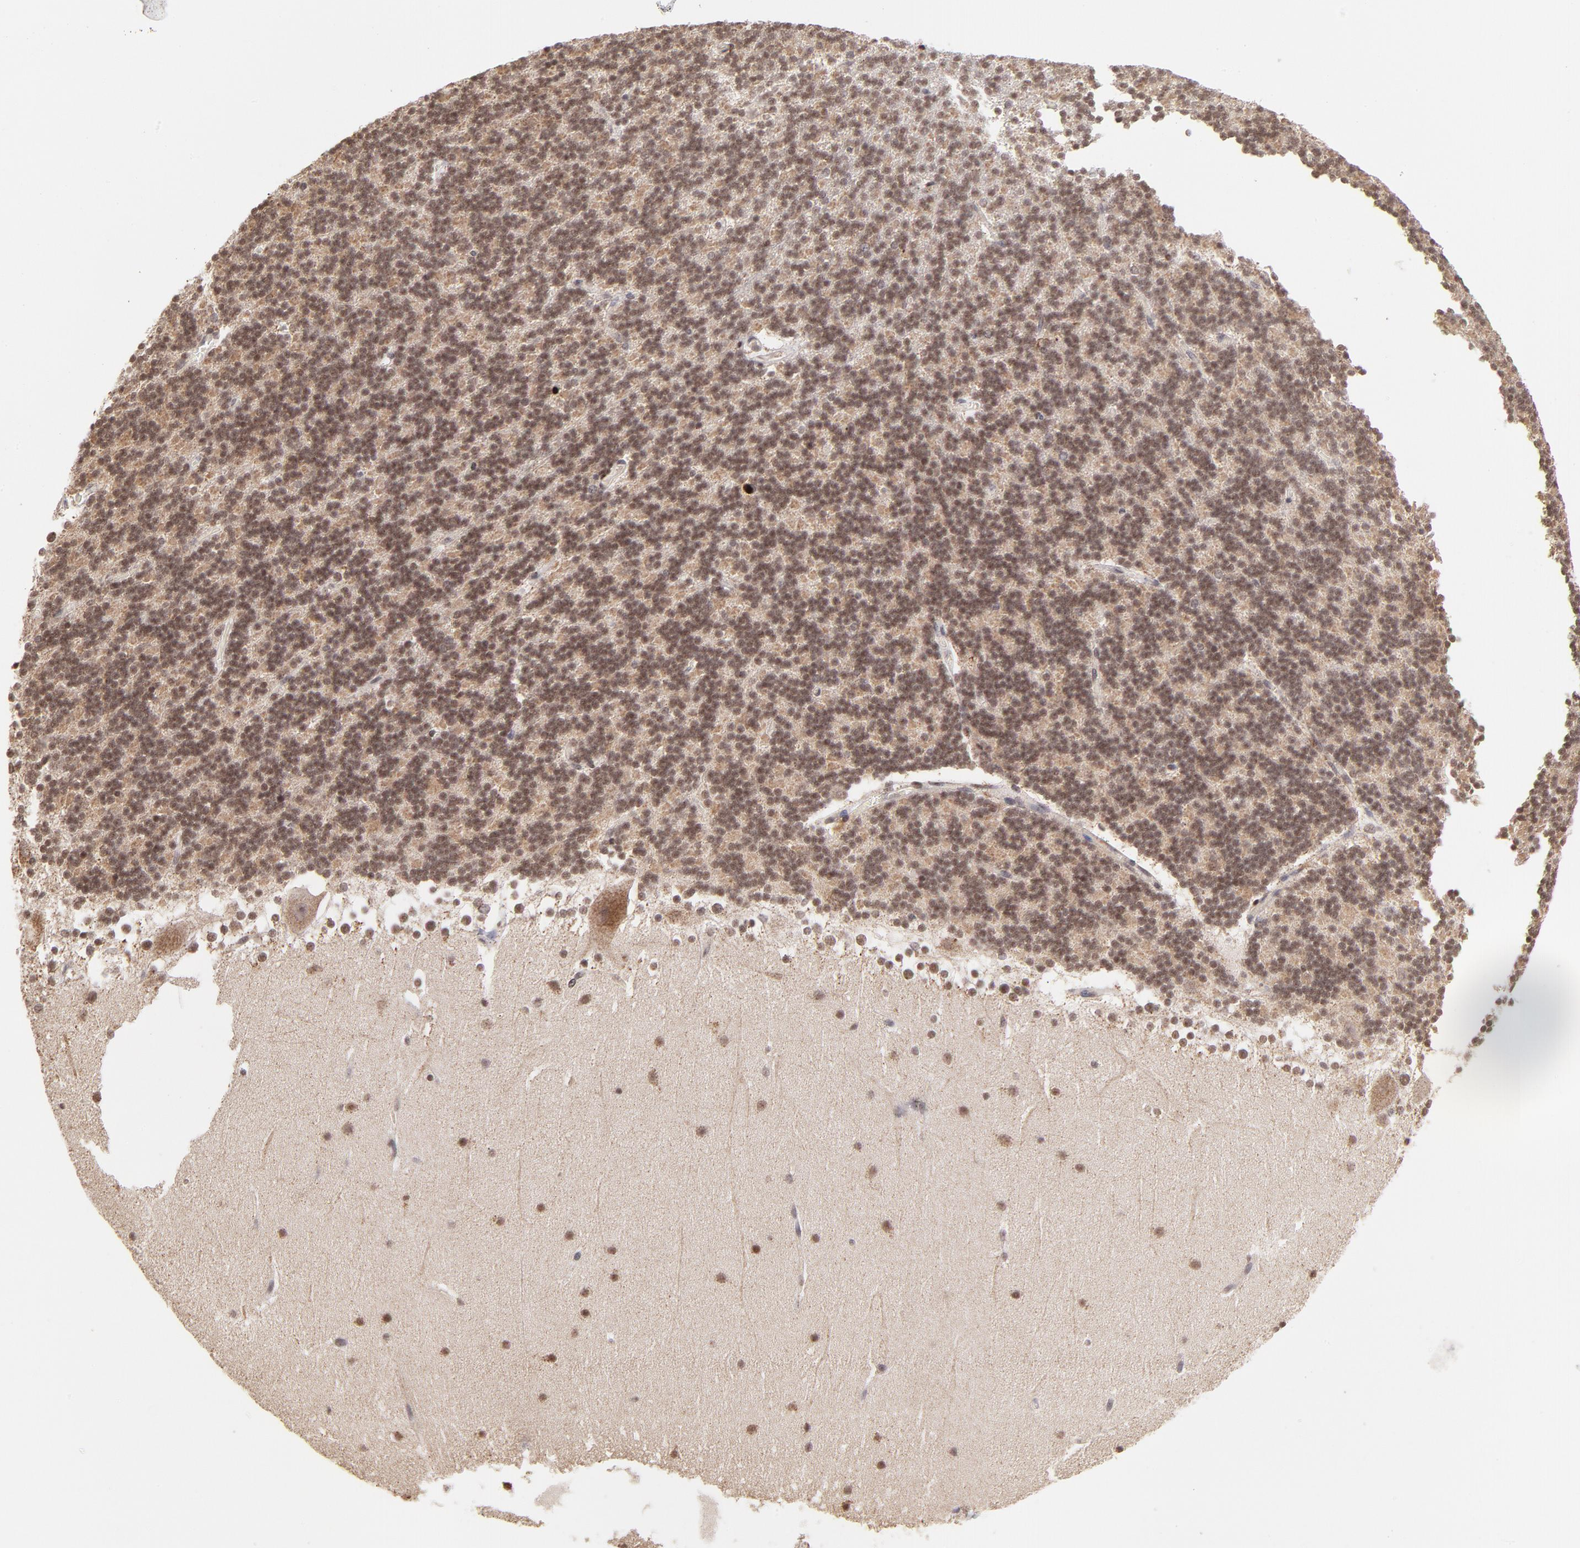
{"staining": {"intensity": "moderate", "quantity": ">75%", "location": "nuclear"}, "tissue": "cerebellum", "cell_type": "Cells in granular layer", "image_type": "normal", "snomed": [{"axis": "morphology", "description": "Normal tissue, NOS"}, {"axis": "topography", "description": "Cerebellum"}], "caption": "Immunohistochemistry (IHC) micrograph of benign cerebellum: human cerebellum stained using IHC exhibits medium levels of moderate protein expression localized specifically in the nuclear of cells in granular layer, appearing as a nuclear brown color.", "gene": "ZFX", "patient": {"sex": "female", "age": 19}}